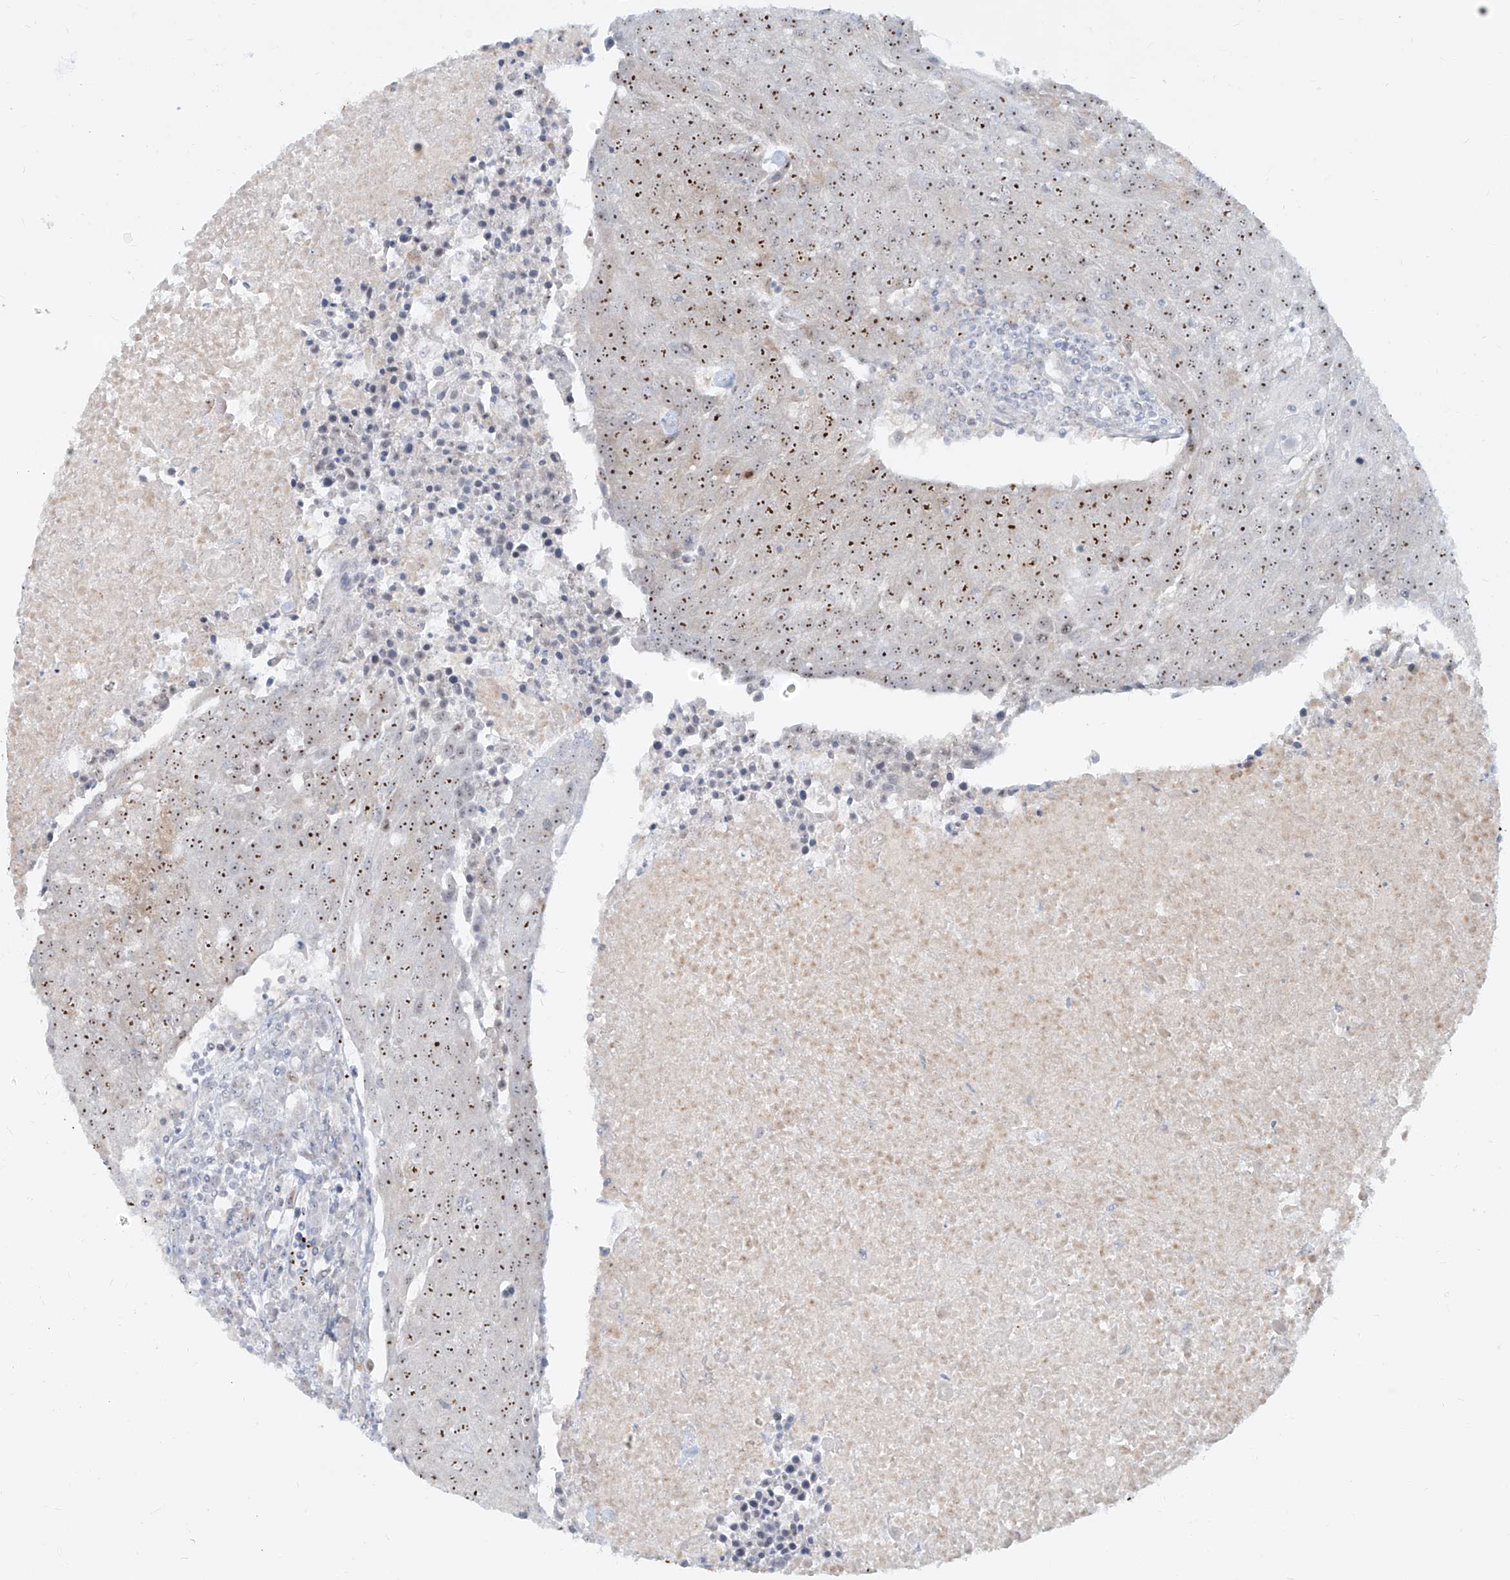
{"staining": {"intensity": "strong", "quantity": ">75%", "location": "nuclear"}, "tissue": "urothelial cancer", "cell_type": "Tumor cells", "image_type": "cancer", "snomed": [{"axis": "morphology", "description": "Urothelial carcinoma, High grade"}, {"axis": "topography", "description": "Urinary bladder"}], "caption": "High-power microscopy captured an IHC photomicrograph of urothelial cancer, revealing strong nuclear positivity in approximately >75% of tumor cells.", "gene": "BYSL", "patient": {"sex": "female", "age": 85}}